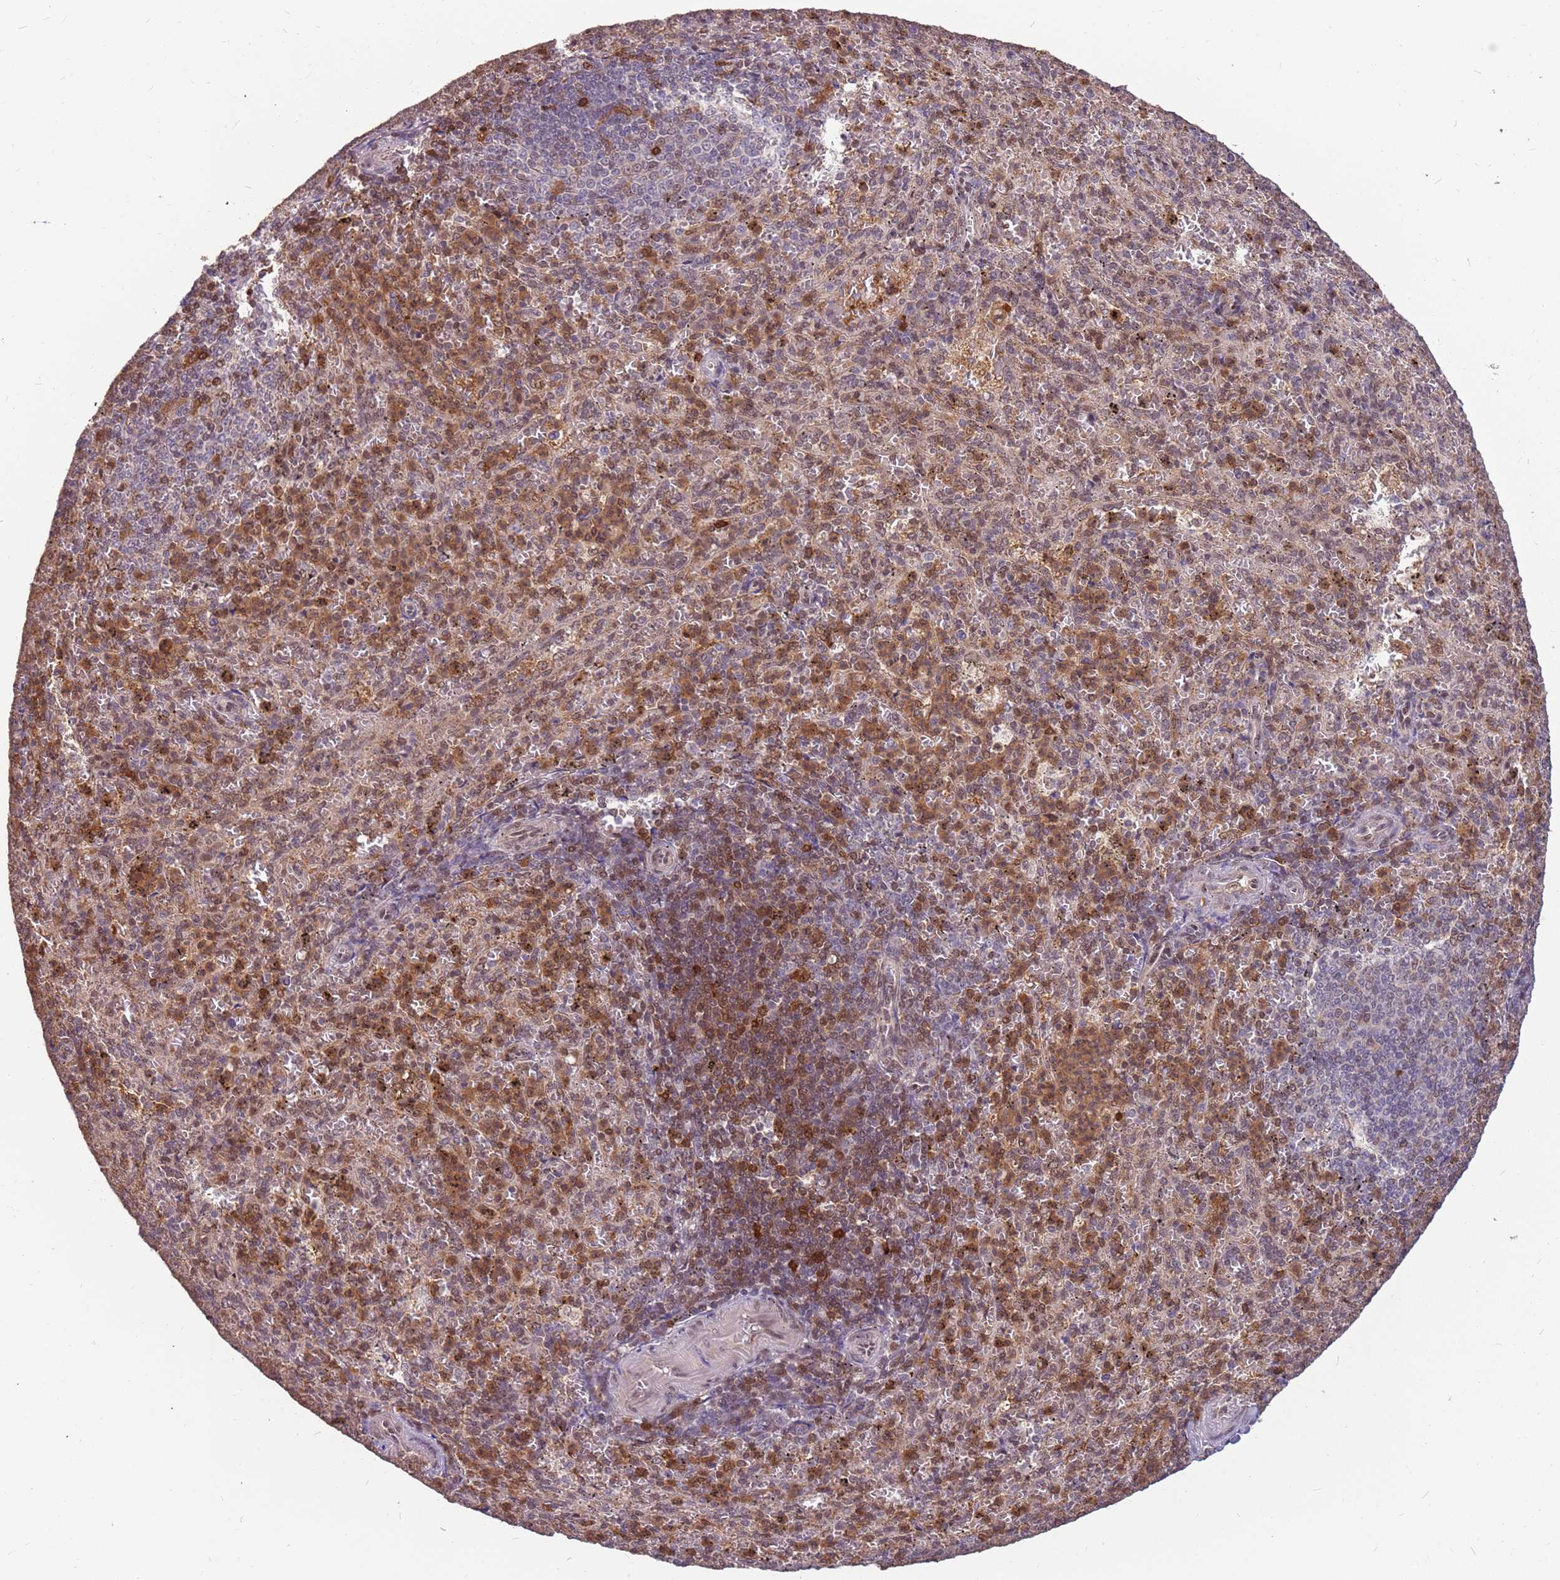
{"staining": {"intensity": "moderate", "quantity": "25%-75%", "location": "cytoplasmic/membranous,nuclear"}, "tissue": "spleen", "cell_type": "Cells in red pulp", "image_type": "normal", "snomed": [{"axis": "morphology", "description": "Normal tissue, NOS"}, {"axis": "topography", "description": "Spleen"}], "caption": "Normal spleen exhibits moderate cytoplasmic/membranous,nuclear expression in about 25%-75% of cells in red pulp.", "gene": "GBP2", "patient": {"sex": "female", "age": 21}}